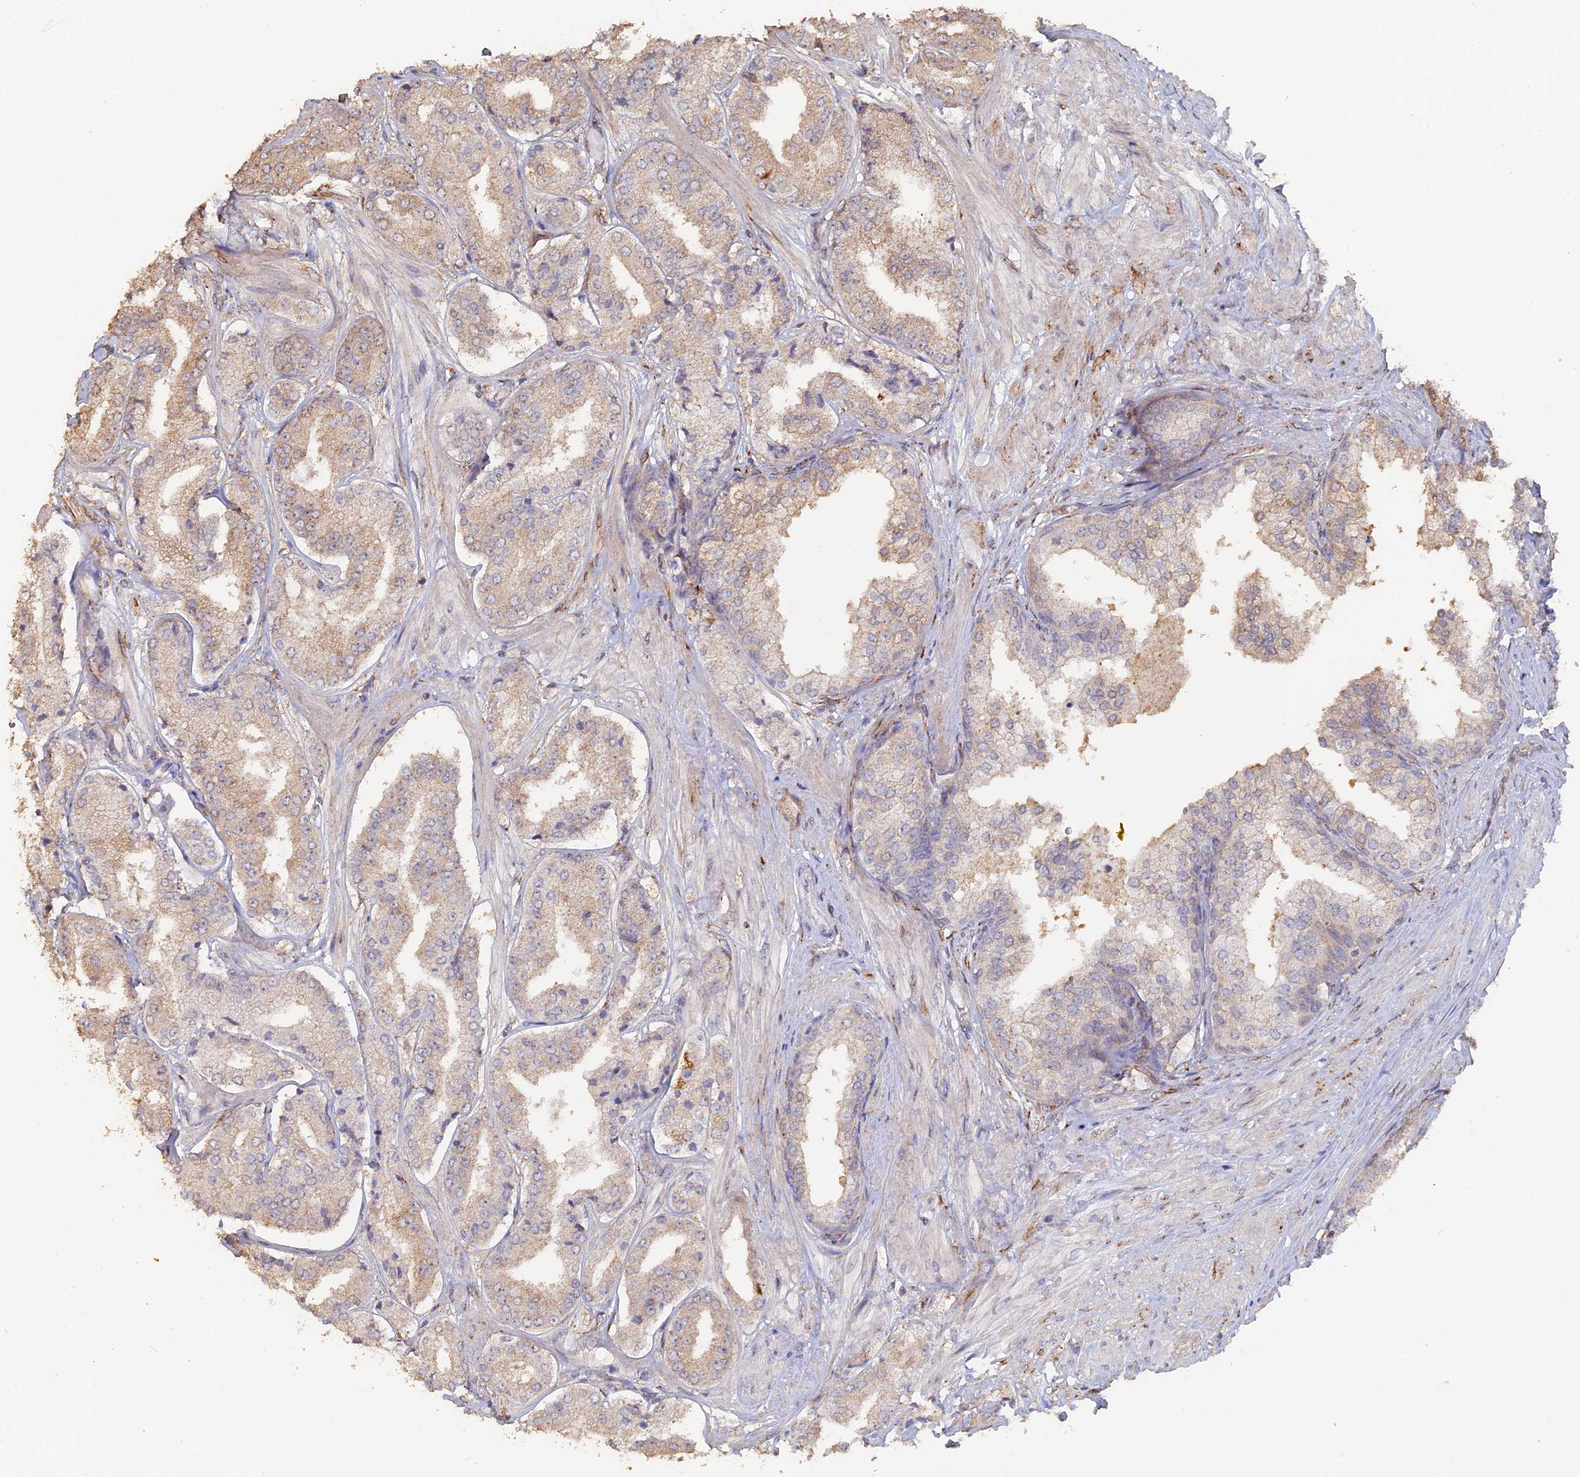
{"staining": {"intensity": "moderate", "quantity": ">75%", "location": "cytoplasmic/membranous"}, "tissue": "prostate cancer", "cell_type": "Tumor cells", "image_type": "cancer", "snomed": [{"axis": "morphology", "description": "Adenocarcinoma, High grade"}, {"axis": "topography", "description": "Prostate"}], "caption": "About >75% of tumor cells in prostate high-grade adenocarcinoma demonstrate moderate cytoplasmic/membranous protein staining as visualized by brown immunohistochemical staining.", "gene": "SEMG2", "patient": {"sex": "male", "age": 63}}